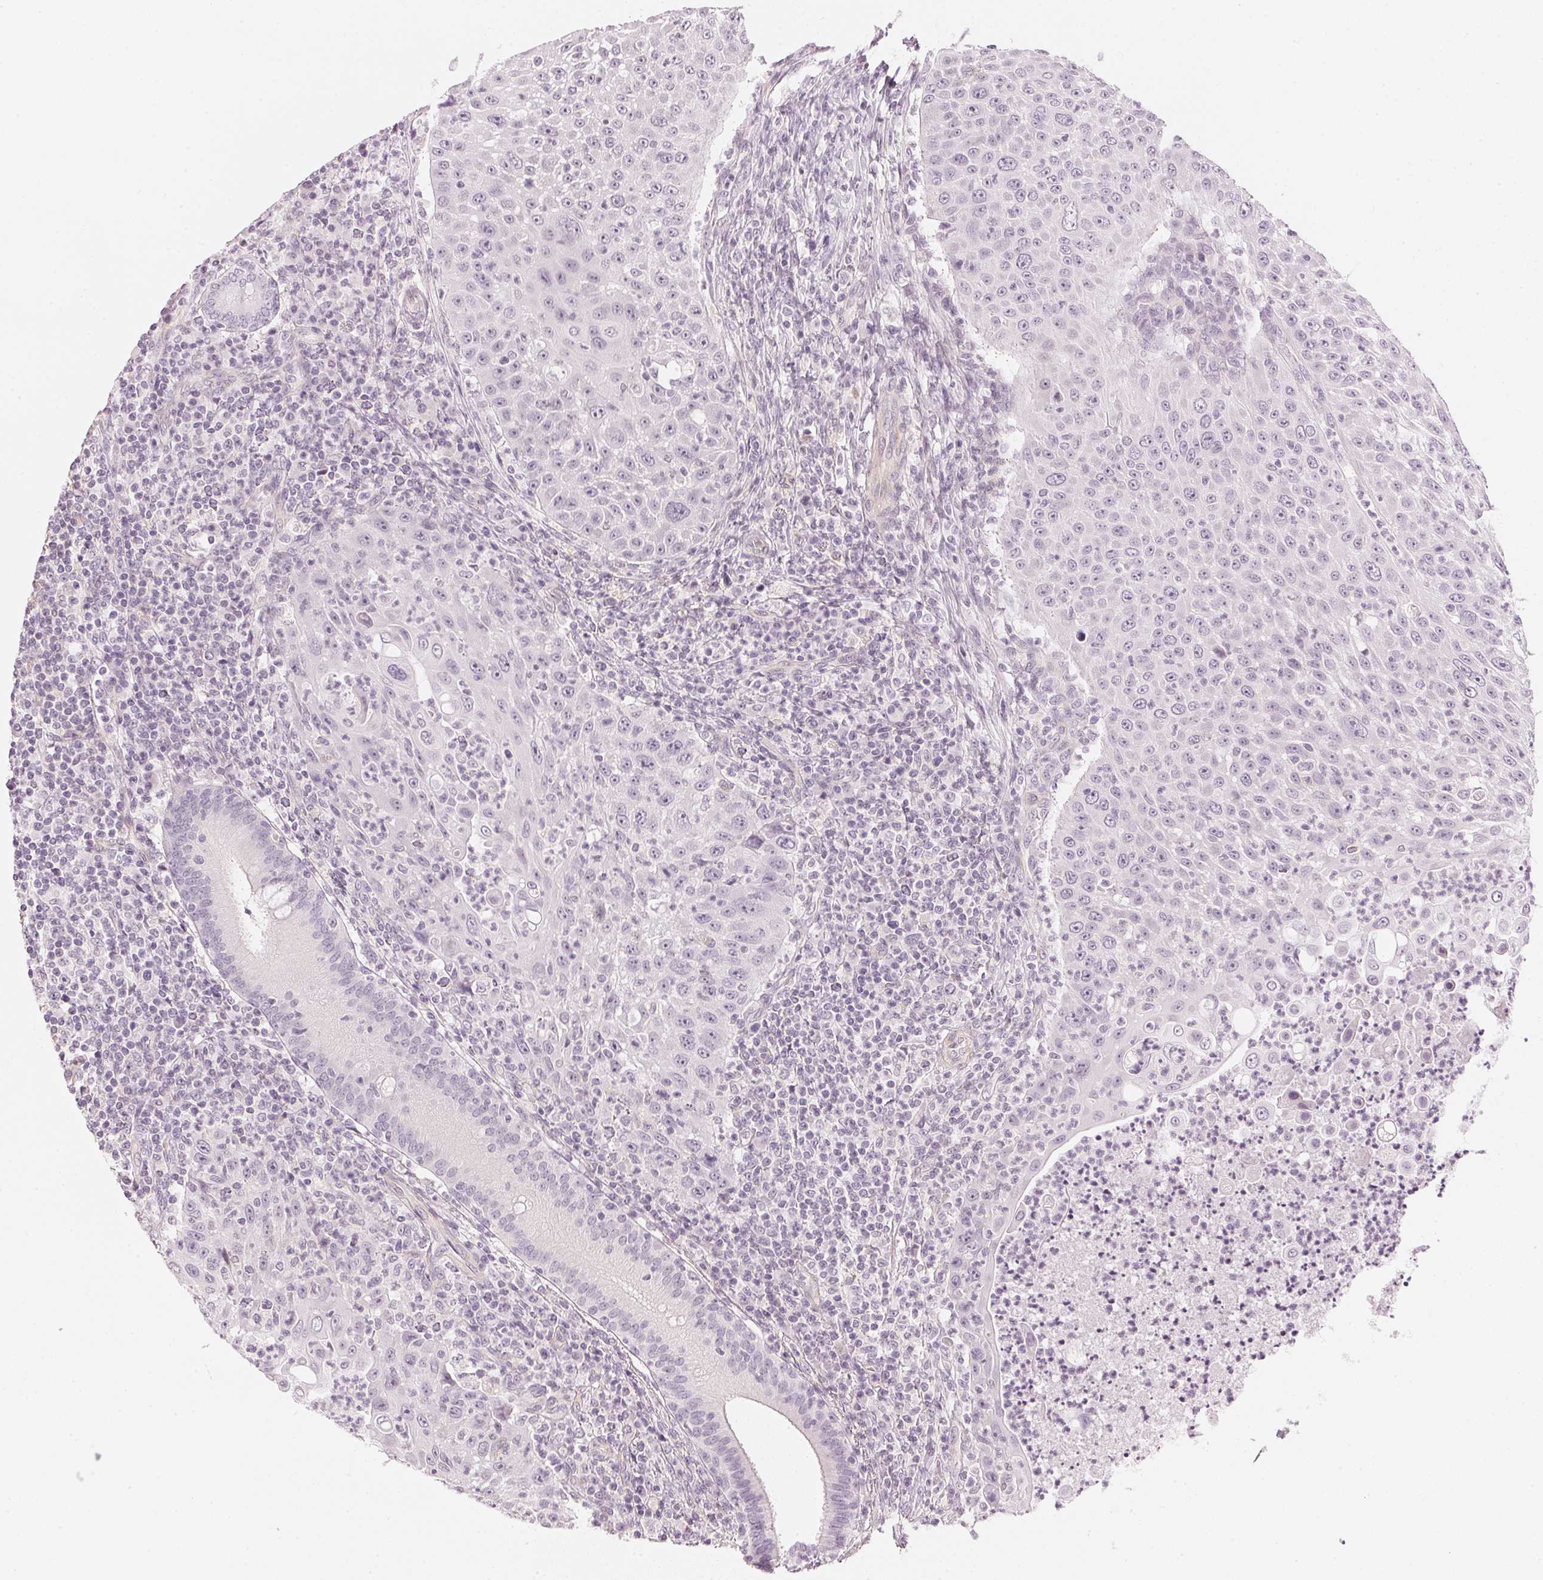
{"staining": {"intensity": "negative", "quantity": "none", "location": "none"}, "tissue": "head and neck cancer", "cell_type": "Tumor cells", "image_type": "cancer", "snomed": [{"axis": "morphology", "description": "Squamous cell carcinoma, NOS"}, {"axis": "topography", "description": "Head-Neck"}], "caption": "Image shows no significant protein positivity in tumor cells of head and neck cancer (squamous cell carcinoma).", "gene": "APLP1", "patient": {"sex": "male", "age": 69}}